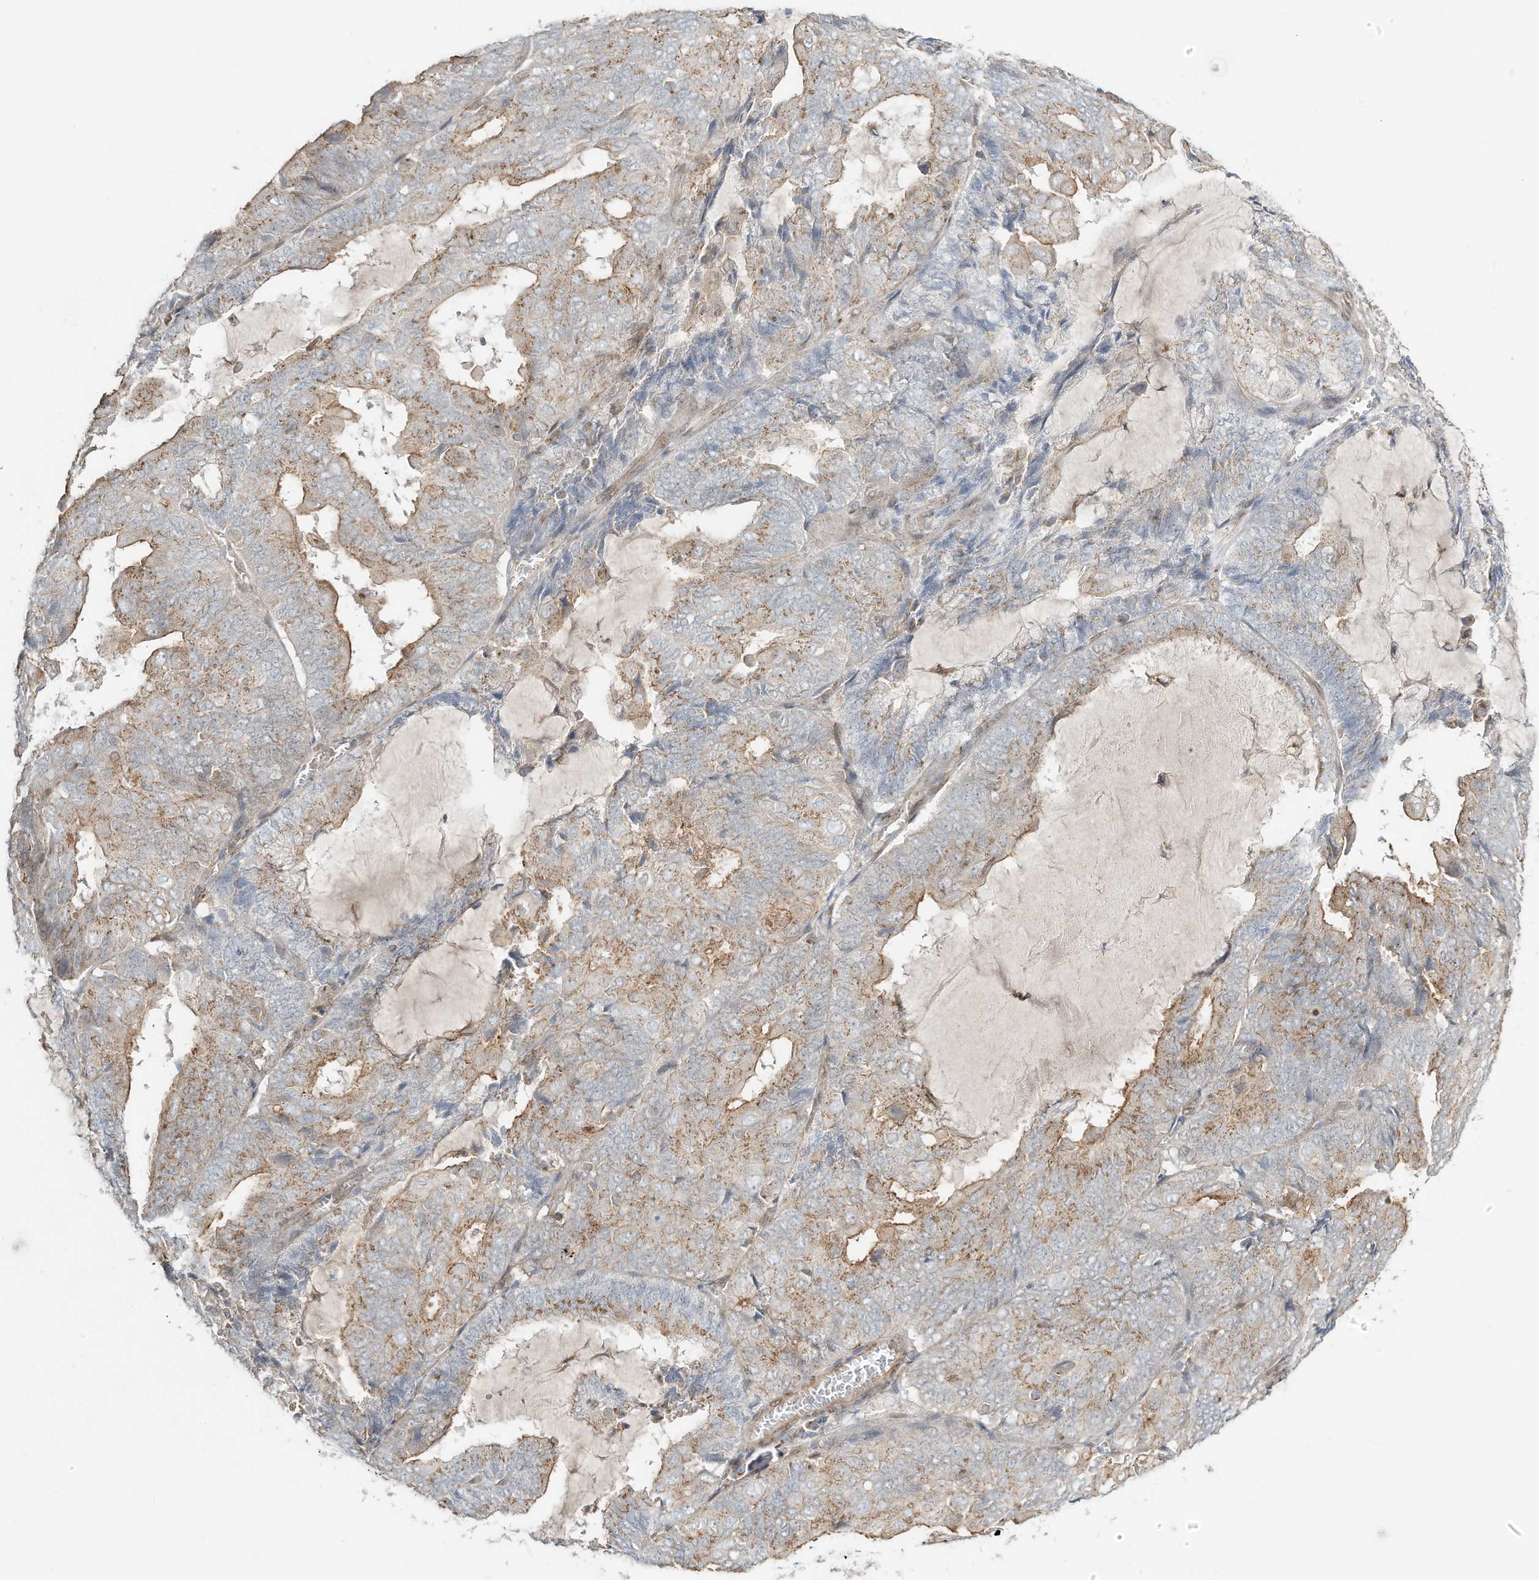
{"staining": {"intensity": "moderate", "quantity": "25%-75%", "location": "cytoplasmic/membranous"}, "tissue": "endometrial cancer", "cell_type": "Tumor cells", "image_type": "cancer", "snomed": [{"axis": "morphology", "description": "Adenocarcinoma, NOS"}, {"axis": "topography", "description": "Endometrium"}], "caption": "Moderate cytoplasmic/membranous staining is identified in about 25%-75% of tumor cells in endometrial adenocarcinoma.", "gene": "CUX1", "patient": {"sex": "female", "age": 81}}